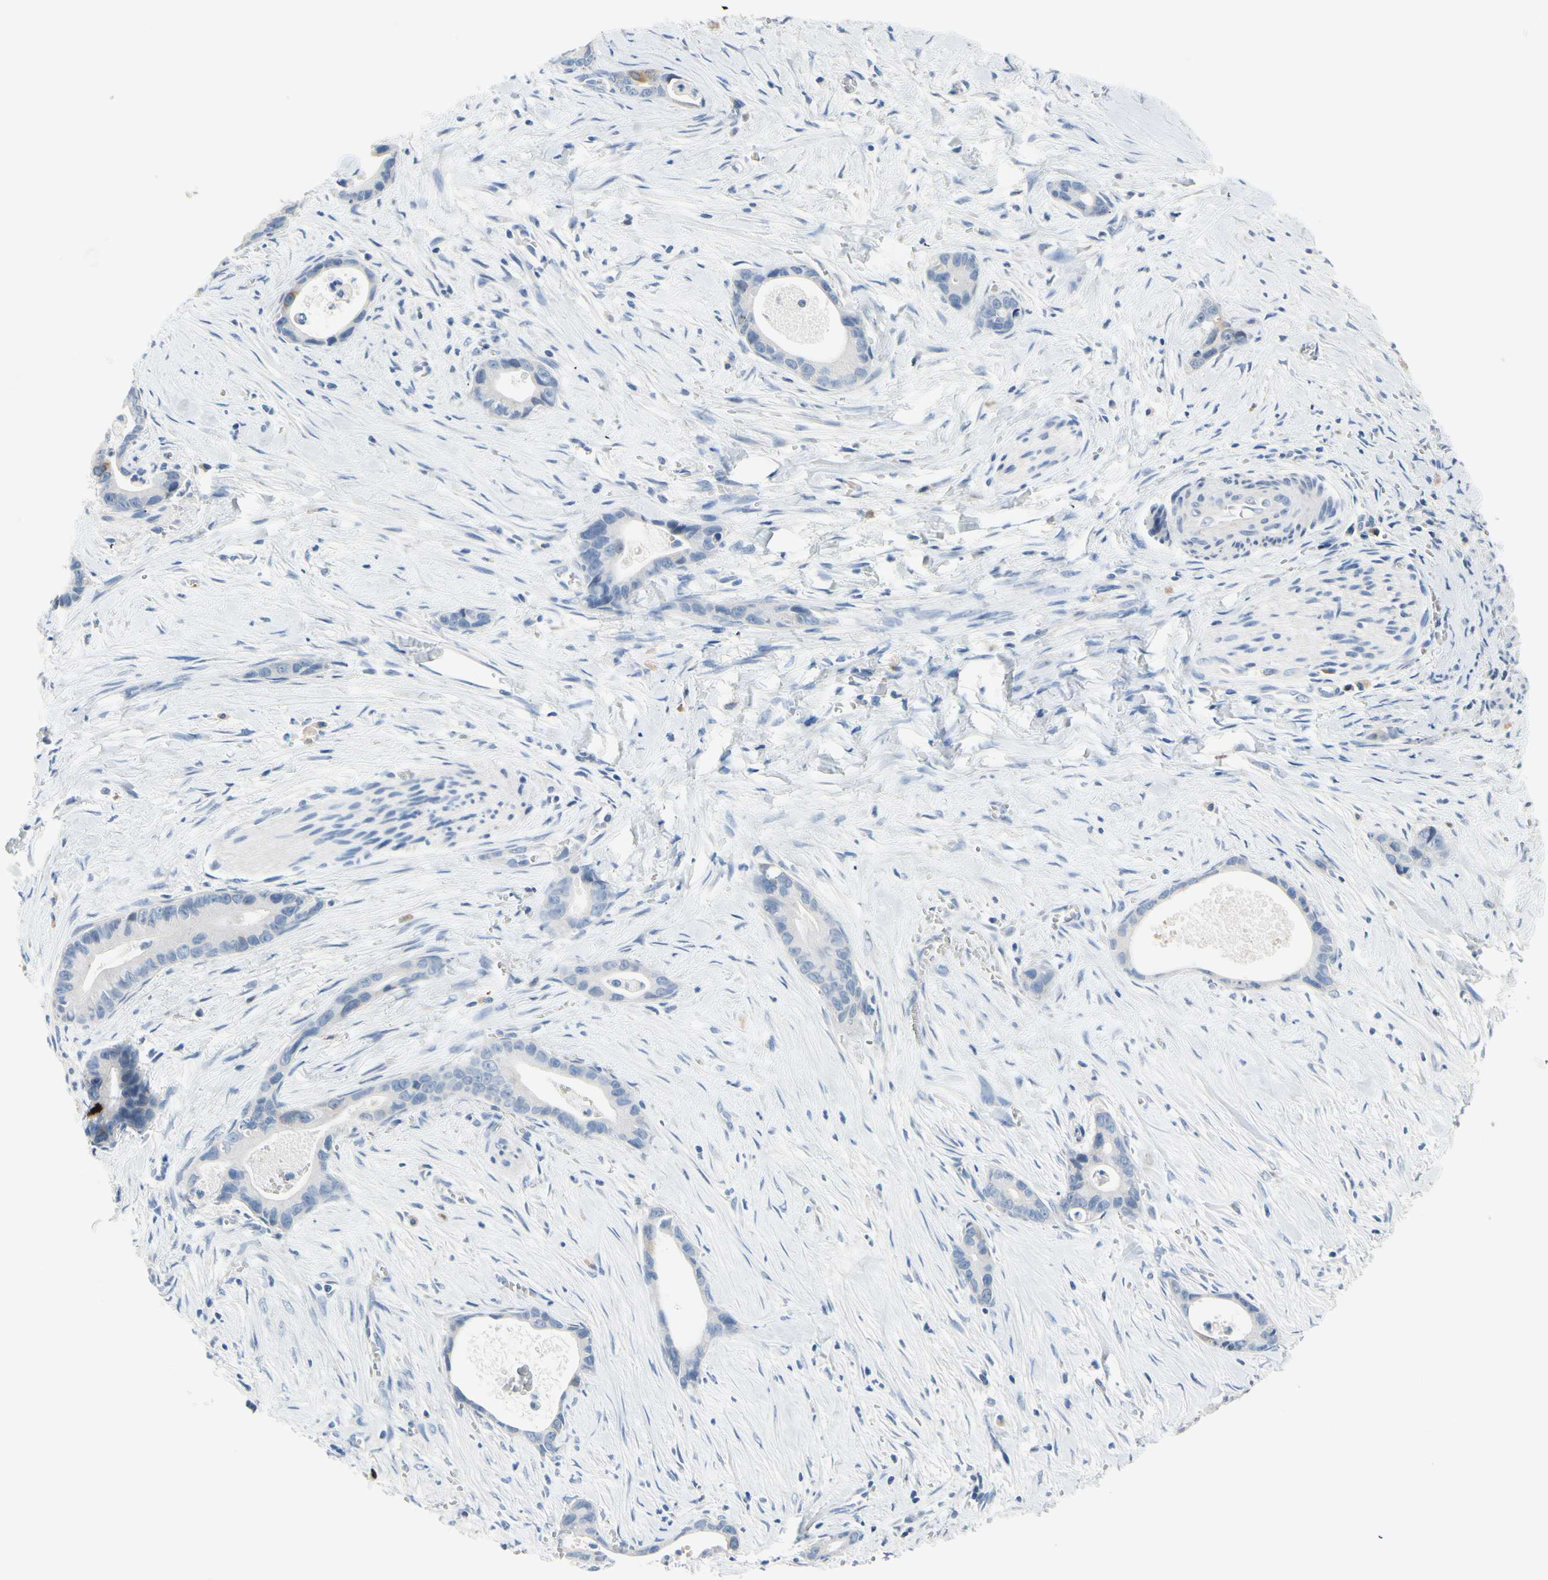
{"staining": {"intensity": "negative", "quantity": "none", "location": "none"}, "tissue": "liver cancer", "cell_type": "Tumor cells", "image_type": "cancer", "snomed": [{"axis": "morphology", "description": "Cholangiocarcinoma"}, {"axis": "topography", "description": "Liver"}], "caption": "IHC image of human liver cancer (cholangiocarcinoma) stained for a protein (brown), which exhibits no staining in tumor cells.", "gene": "CKAP2", "patient": {"sex": "female", "age": 55}}